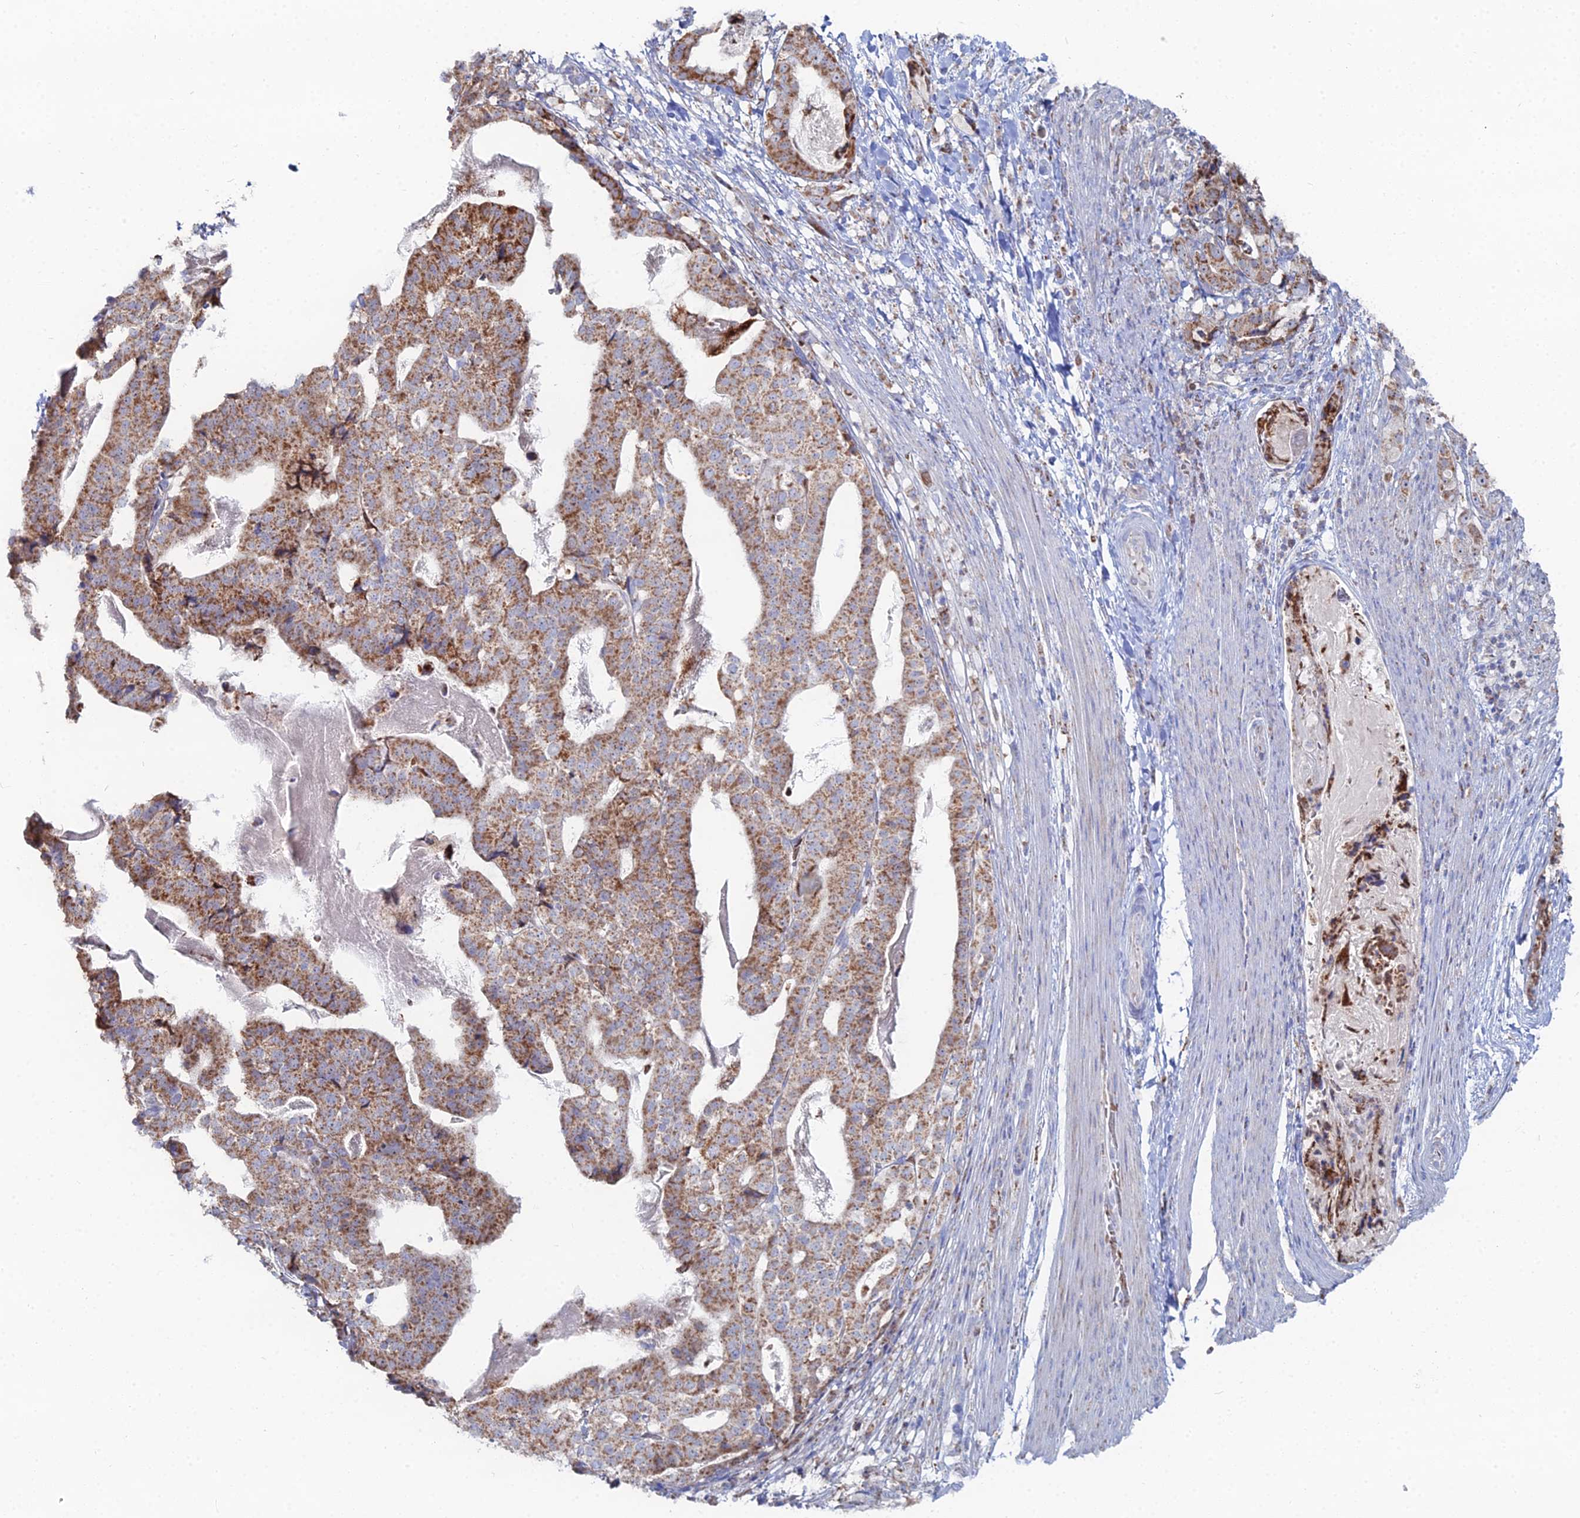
{"staining": {"intensity": "moderate", "quantity": ">75%", "location": "cytoplasmic/membranous"}, "tissue": "stomach cancer", "cell_type": "Tumor cells", "image_type": "cancer", "snomed": [{"axis": "morphology", "description": "Adenocarcinoma, NOS"}, {"axis": "topography", "description": "Stomach"}], "caption": "Immunohistochemical staining of adenocarcinoma (stomach) reveals moderate cytoplasmic/membranous protein positivity in about >75% of tumor cells.", "gene": "MPC1", "patient": {"sex": "male", "age": 48}}